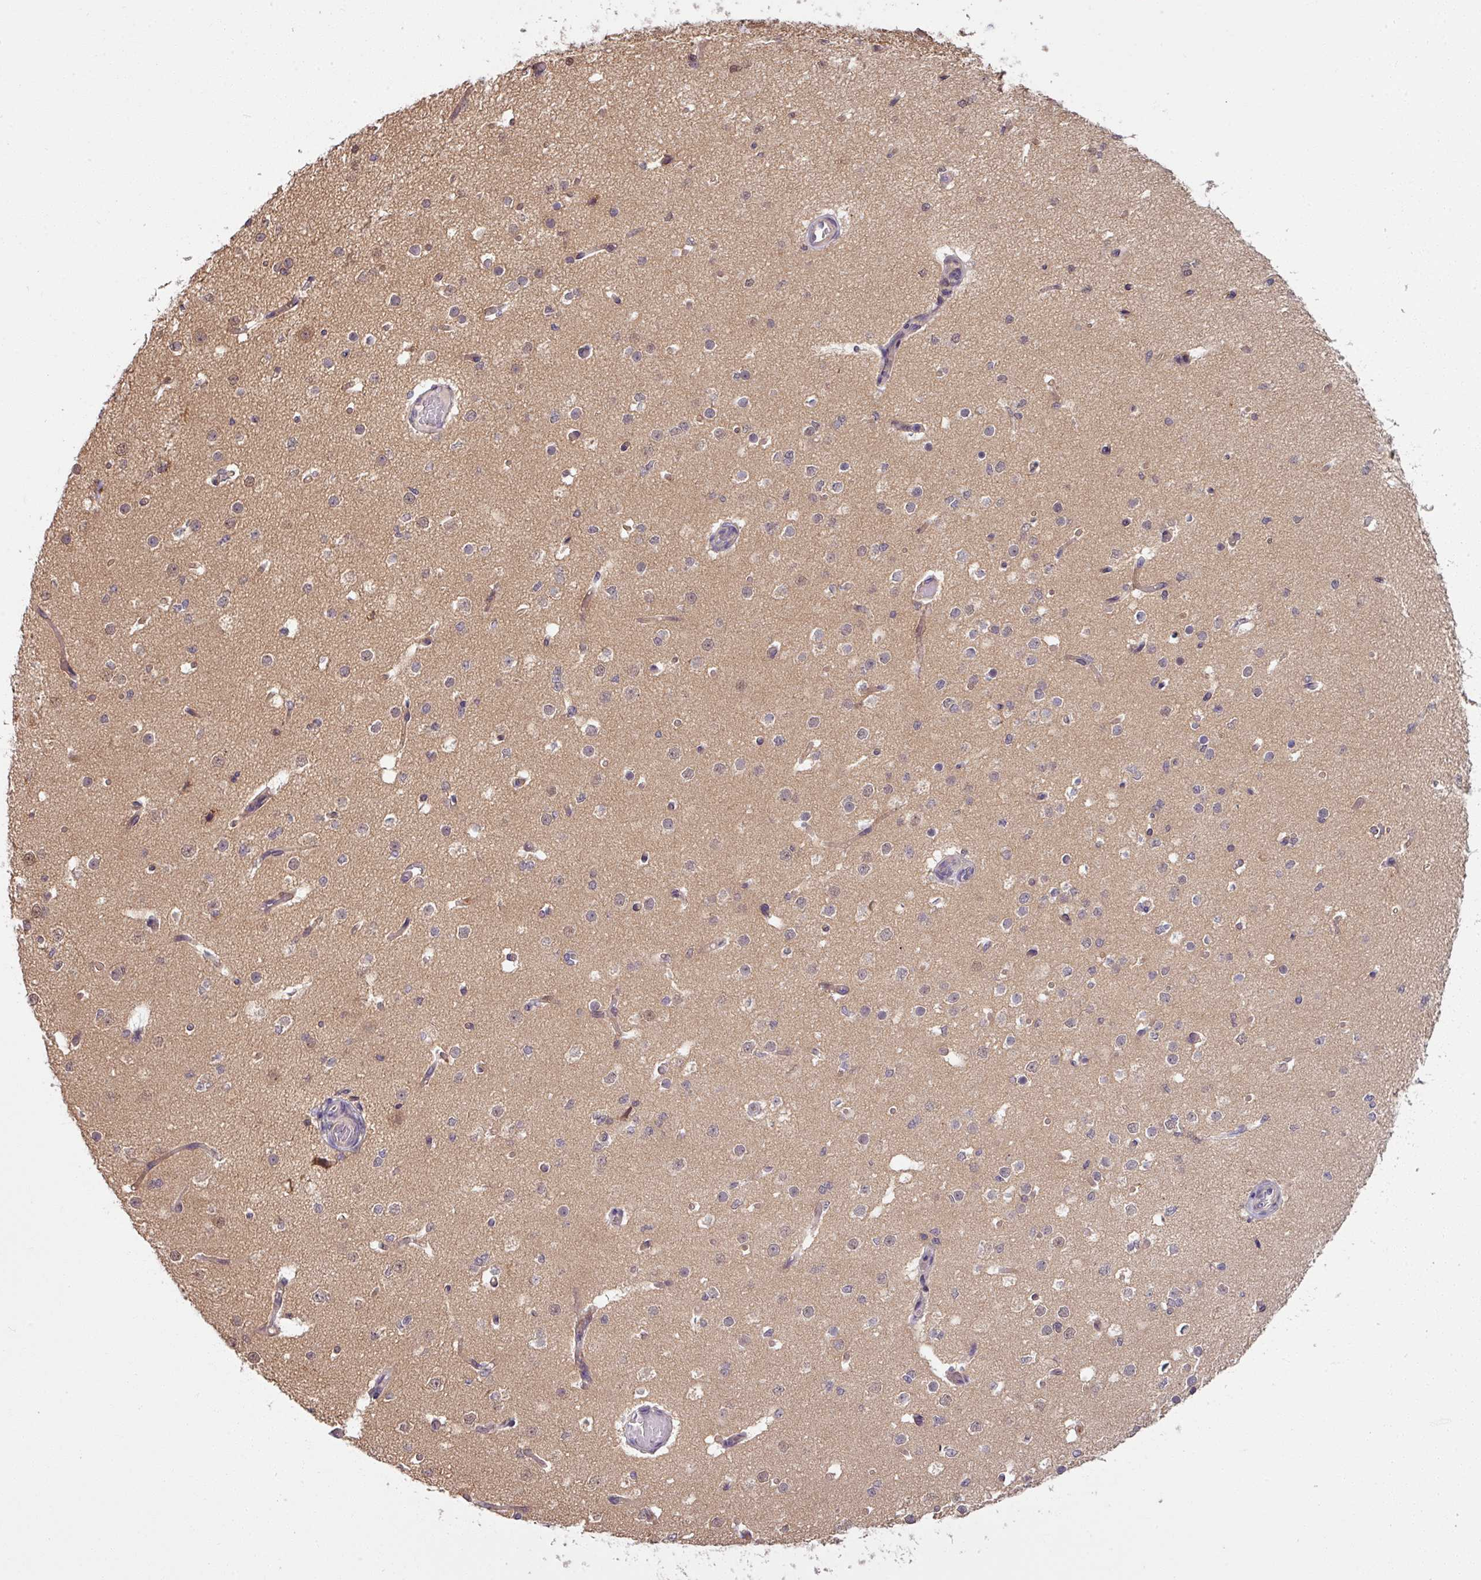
{"staining": {"intensity": "weak", "quantity": "<25%", "location": "cytoplasmic/membranous"}, "tissue": "cerebral cortex", "cell_type": "Endothelial cells", "image_type": "normal", "snomed": [{"axis": "morphology", "description": "Normal tissue, NOS"}, {"axis": "morphology", "description": "Inflammation, NOS"}, {"axis": "topography", "description": "Cerebral cortex"}], "caption": "Endothelial cells show no significant positivity in normal cerebral cortex. (DAB IHC with hematoxylin counter stain).", "gene": "TUSC3", "patient": {"sex": "male", "age": 6}}